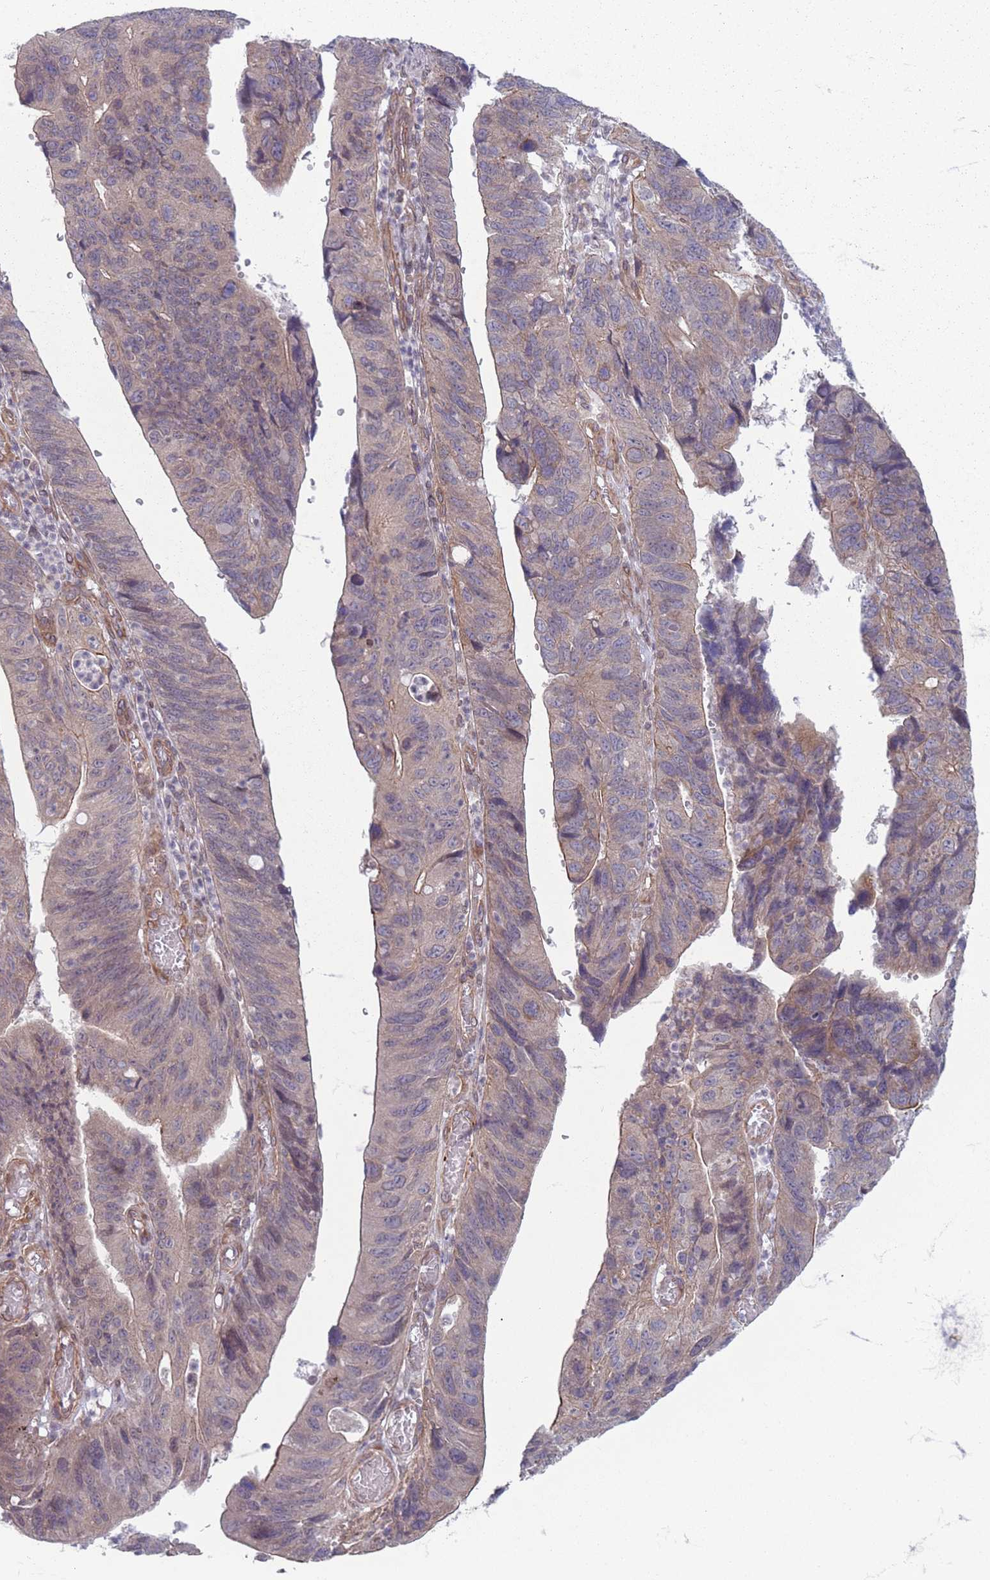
{"staining": {"intensity": "moderate", "quantity": "<25%", "location": "cytoplasmic/membranous,nuclear"}, "tissue": "stomach cancer", "cell_type": "Tumor cells", "image_type": "cancer", "snomed": [{"axis": "morphology", "description": "Adenocarcinoma, NOS"}, {"axis": "topography", "description": "Stomach"}], "caption": "About <25% of tumor cells in stomach adenocarcinoma display moderate cytoplasmic/membranous and nuclear protein positivity as visualized by brown immunohistochemical staining.", "gene": "VRK2", "patient": {"sex": "male", "age": 59}}